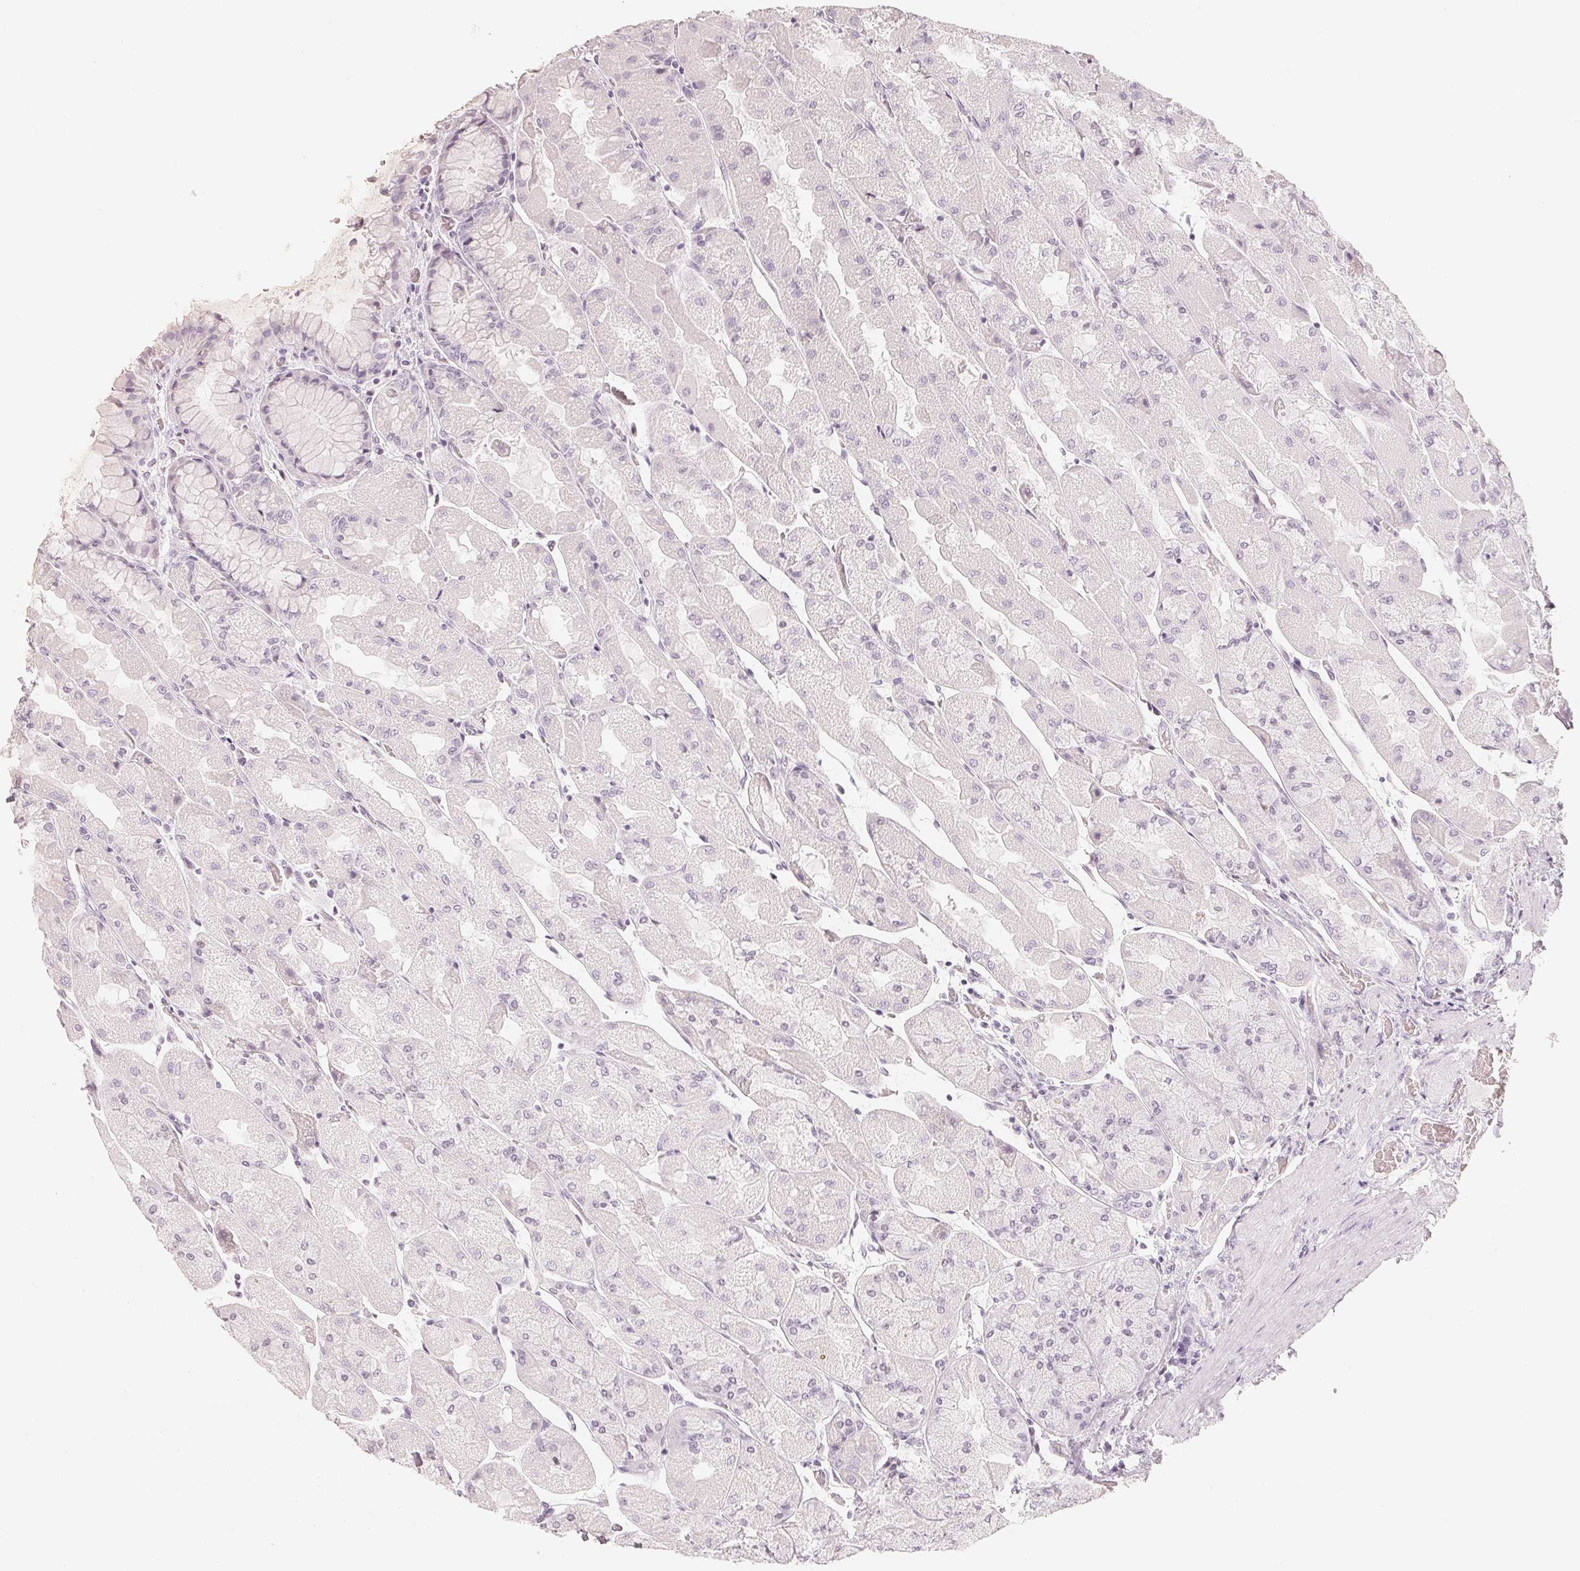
{"staining": {"intensity": "negative", "quantity": "none", "location": "none"}, "tissue": "stomach", "cell_type": "Glandular cells", "image_type": "normal", "snomed": [{"axis": "morphology", "description": "Normal tissue, NOS"}, {"axis": "topography", "description": "Stomach"}], "caption": "Immunohistochemistry (IHC) micrograph of unremarkable human stomach stained for a protein (brown), which displays no positivity in glandular cells.", "gene": "SLC22A8", "patient": {"sex": "female", "age": 61}}